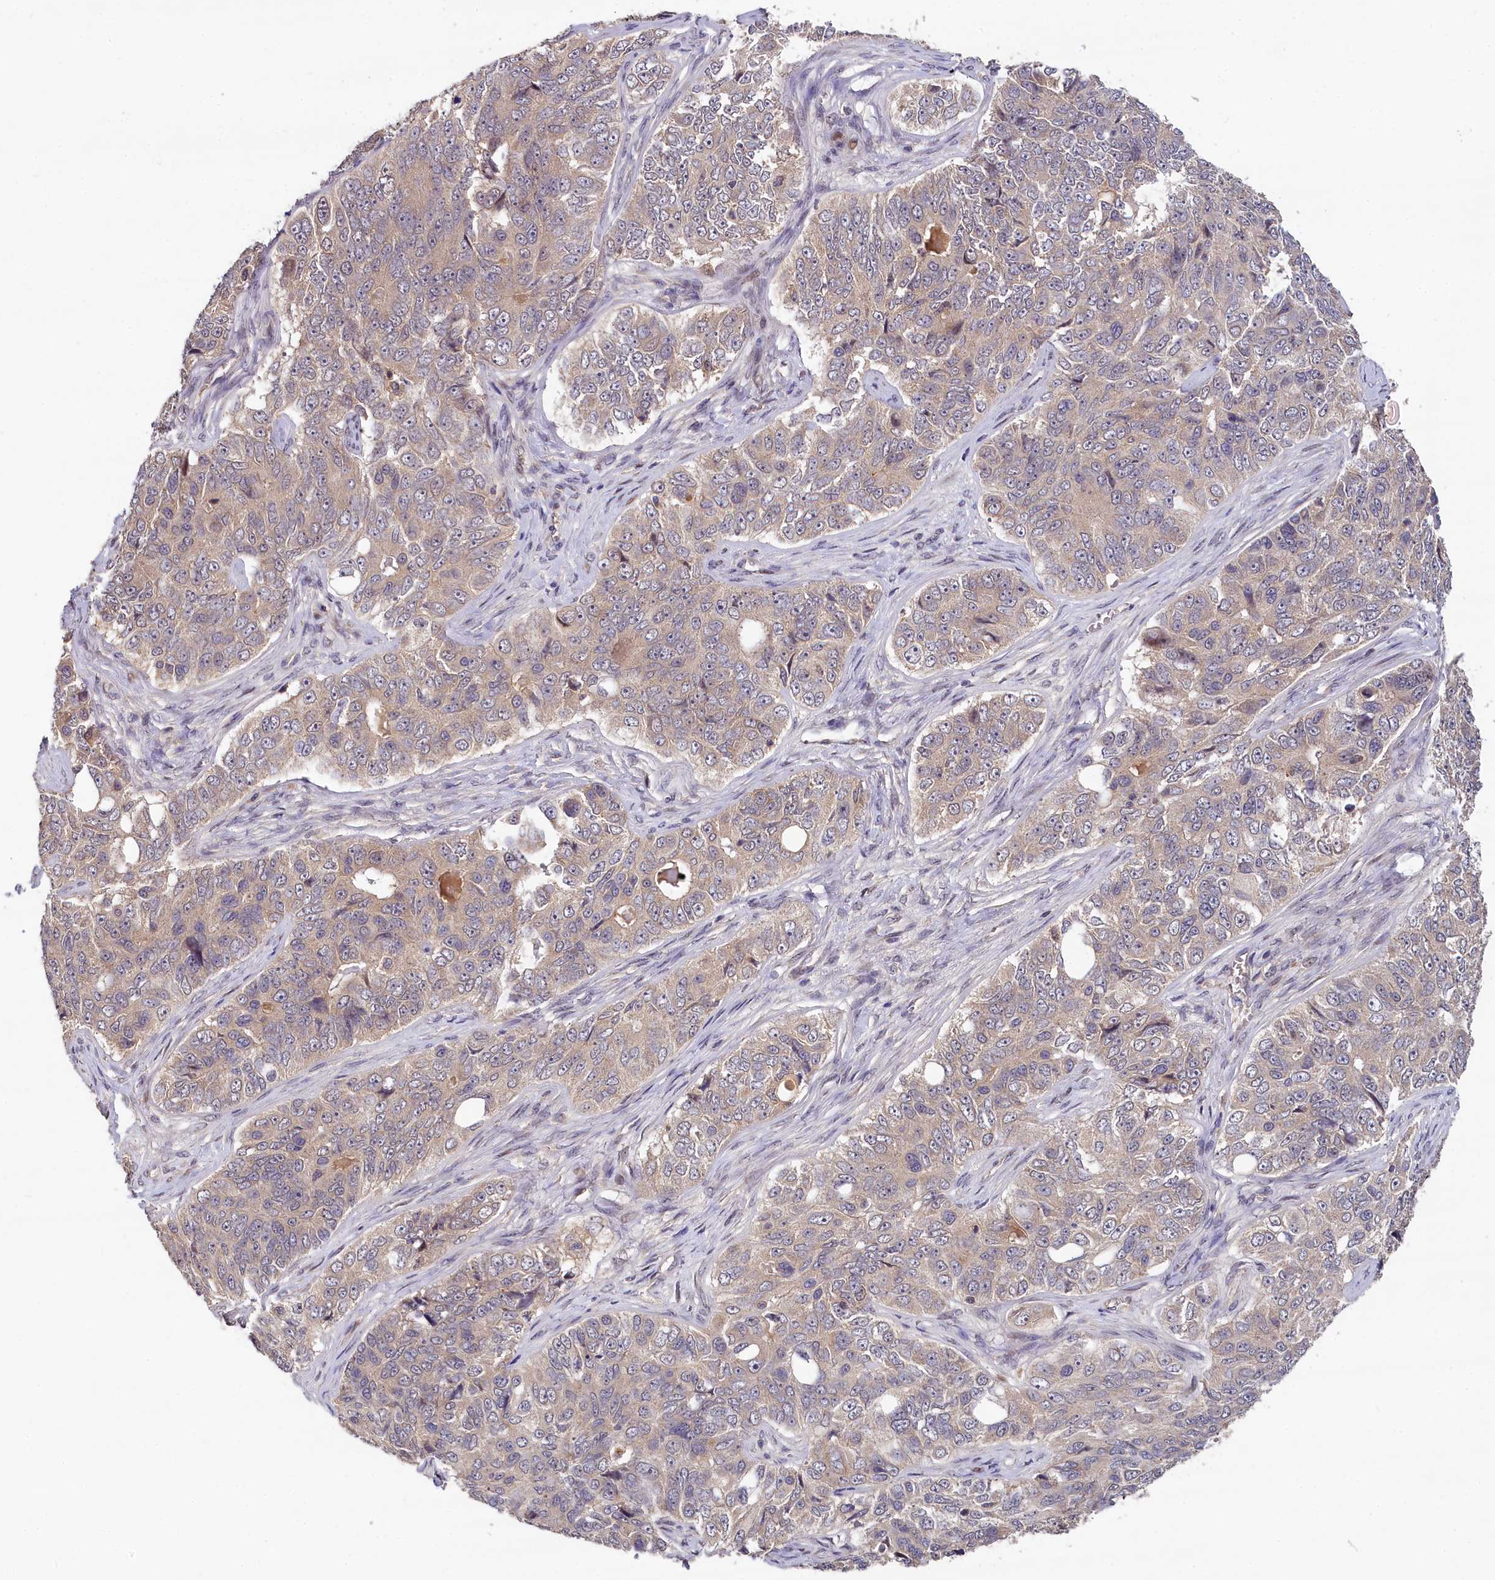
{"staining": {"intensity": "weak", "quantity": "25%-75%", "location": "cytoplasmic/membranous"}, "tissue": "ovarian cancer", "cell_type": "Tumor cells", "image_type": "cancer", "snomed": [{"axis": "morphology", "description": "Carcinoma, endometroid"}, {"axis": "topography", "description": "Ovary"}], "caption": "IHC of human ovarian cancer demonstrates low levels of weak cytoplasmic/membranous staining in about 25%-75% of tumor cells.", "gene": "TMEM39A", "patient": {"sex": "female", "age": 51}}